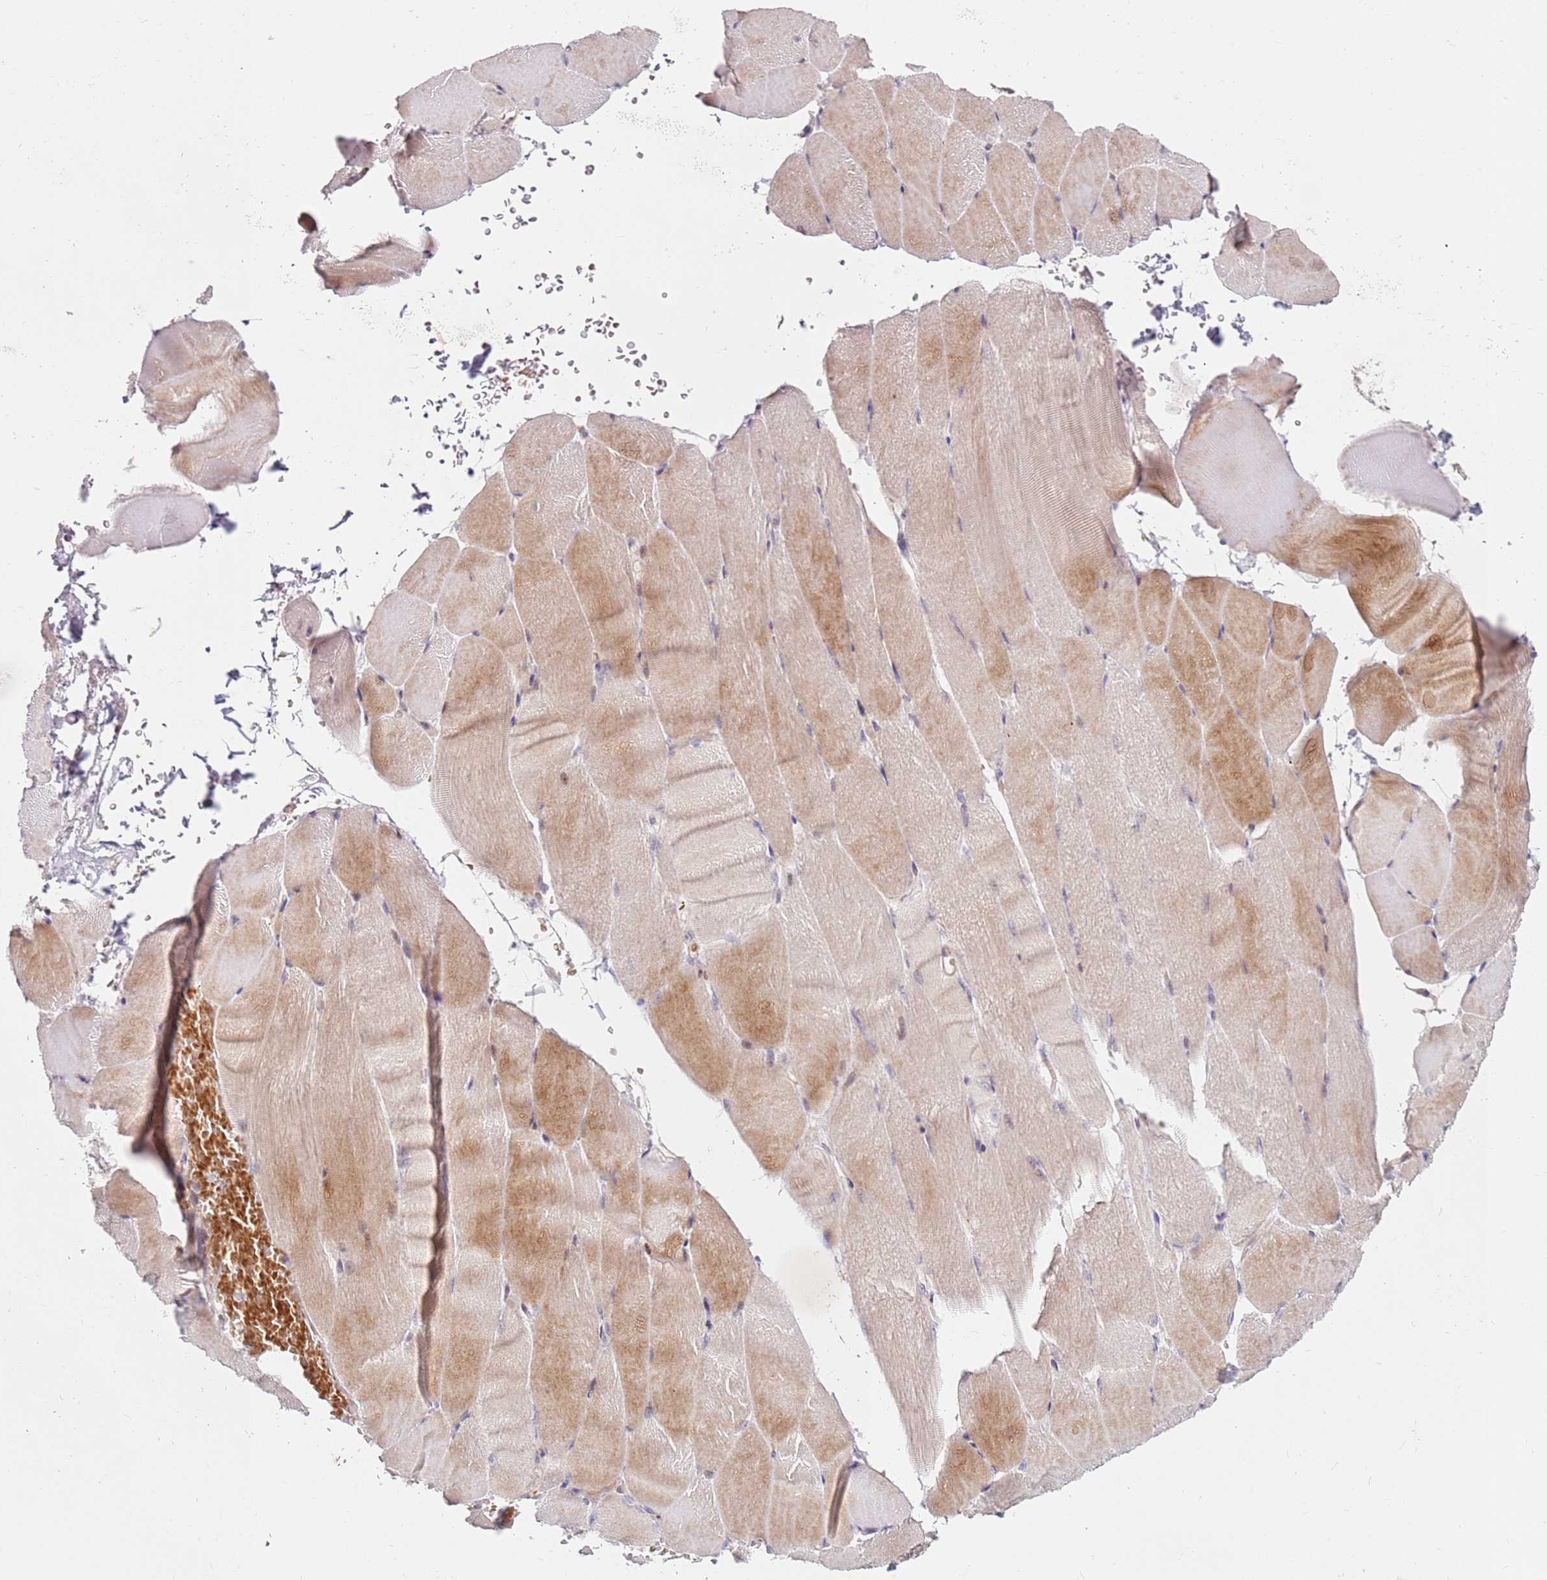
{"staining": {"intensity": "moderate", "quantity": "25%-75%", "location": "cytoplasmic/membranous"}, "tissue": "skeletal muscle", "cell_type": "Myocytes", "image_type": "normal", "snomed": [{"axis": "morphology", "description": "Normal tissue, NOS"}, {"axis": "topography", "description": "Skeletal muscle"}, {"axis": "topography", "description": "Parathyroid gland"}], "caption": "Moderate cytoplasmic/membranous staining for a protein is identified in about 25%-75% of myocytes of benign skeletal muscle using immunohistochemistry.", "gene": "RARS2", "patient": {"sex": "female", "age": 37}}